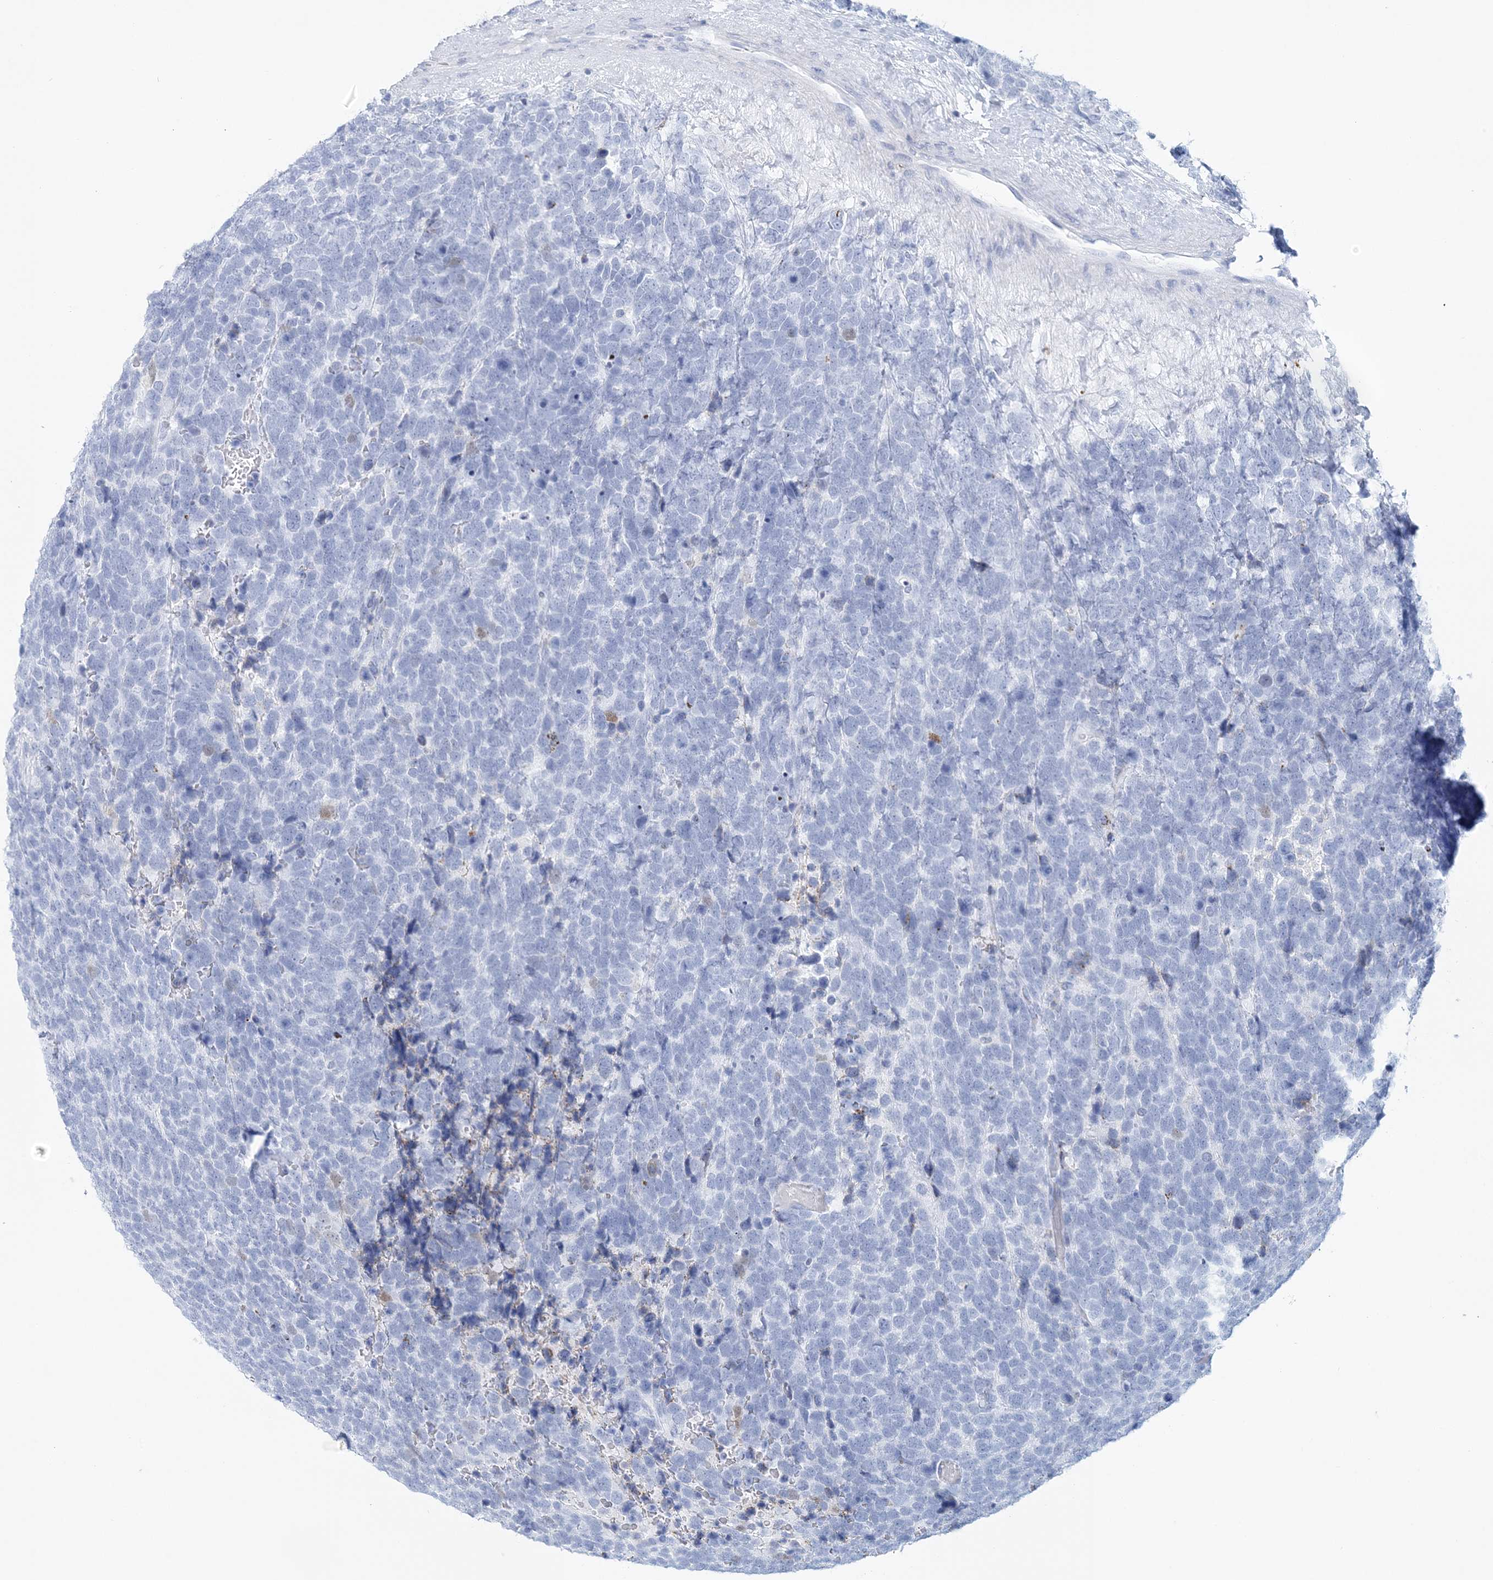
{"staining": {"intensity": "negative", "quantity": "none", "location": "none"}, "tissue": "urothelial cancer", "cell_type": "Tumor cells", "image_type": "cancer", "snomed": [{"axis": "morphology", "description": "Urothelial carcinoma, High grade"}, {"axis": "topography", "description": "Urinary bladder"}], "caption": "Tumor cells are negative for protein expression in human high-grade urothelial carcinoma.", "gene": "NKX6-1", "patient": {"sex": "female", "age": 82}}